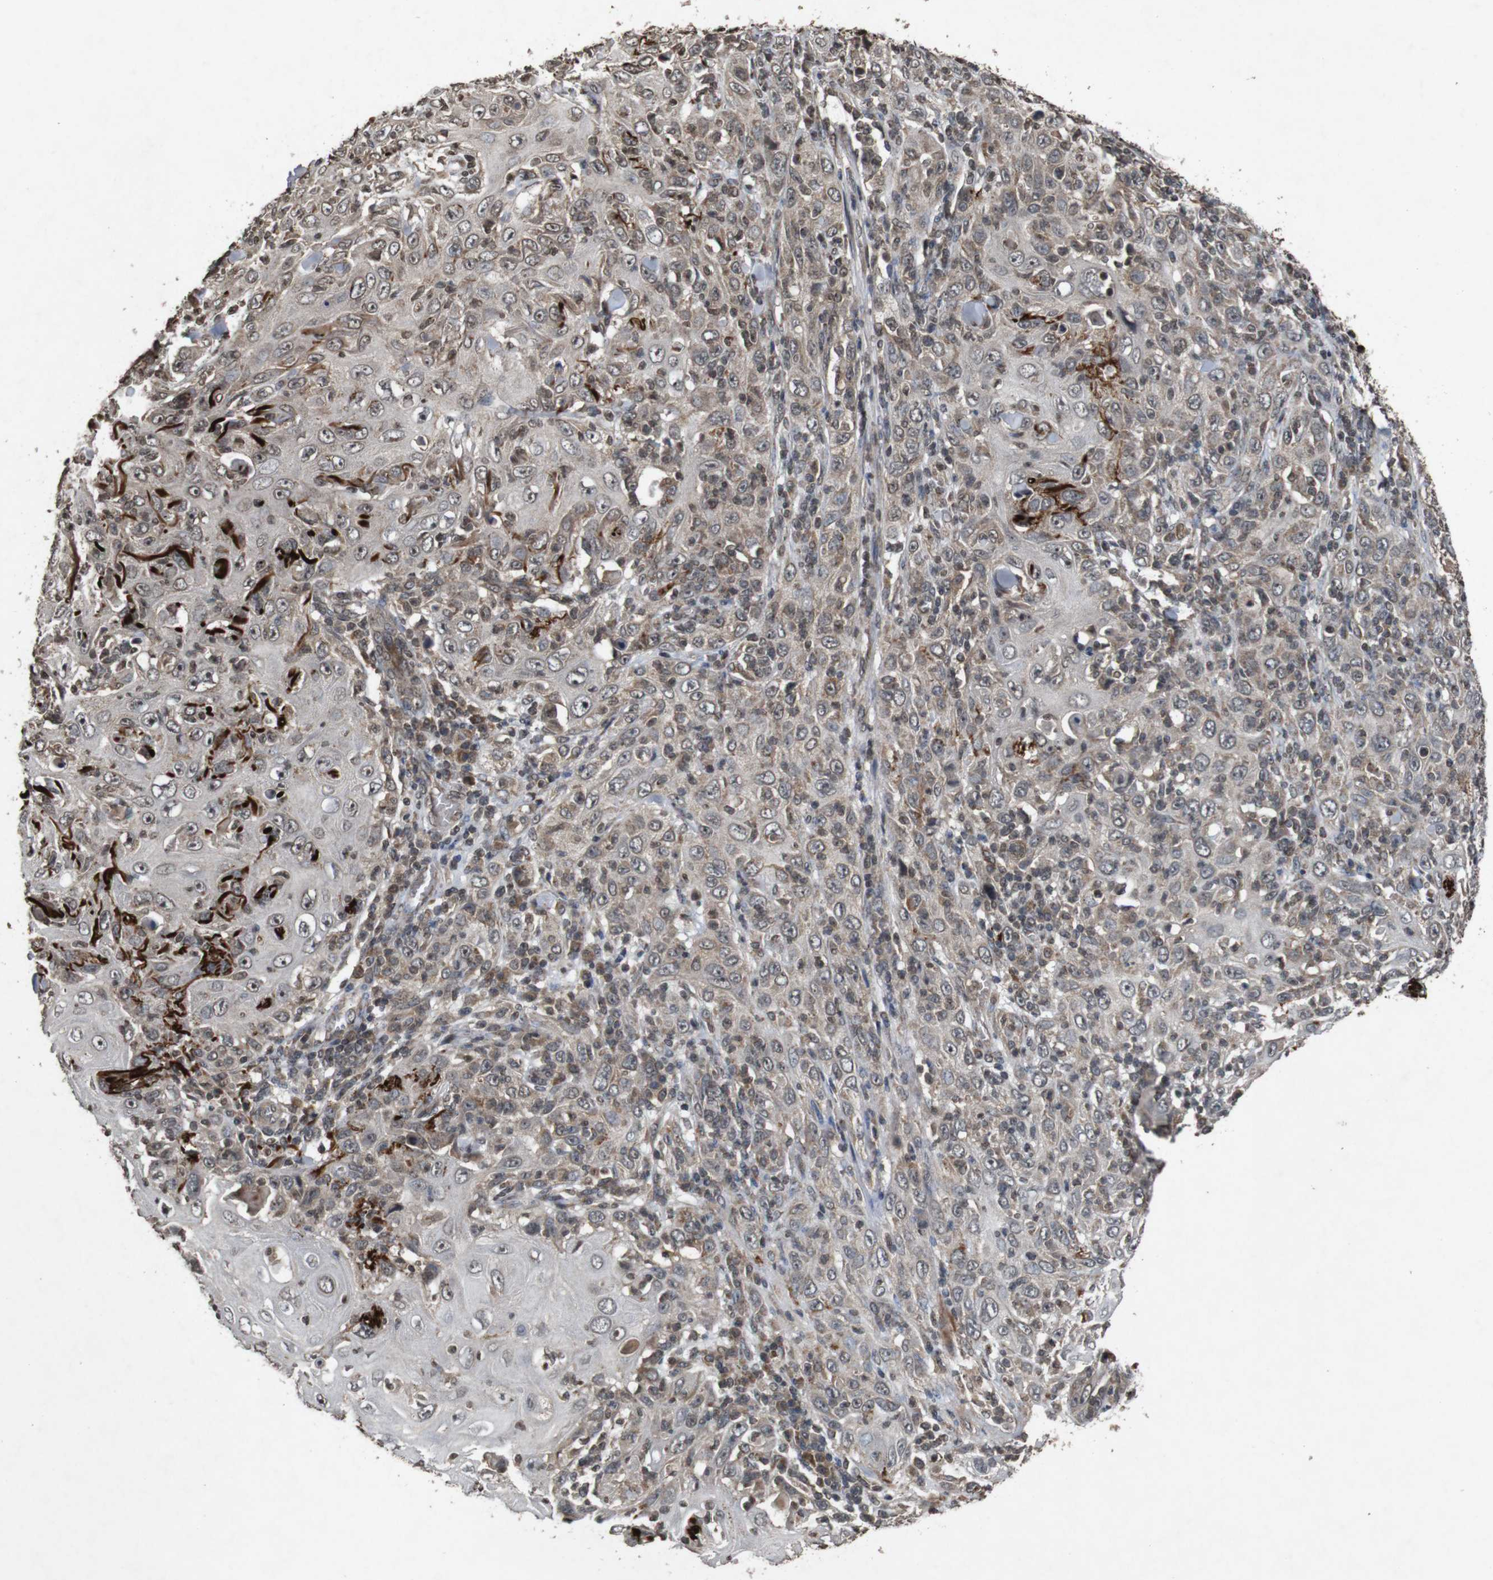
{"staining": {"intensity": "weak", "quantity": ">75%", "location": "cytoplasmic/membranous,nuclear"}, "tissue": "skin cancer", "cell_type": "Tumor cells", "image_type": "cancer", "snomed": [{"axis": "morphology", "description": "Squamous cell carcinoma, NOS"}, {"axis": "topography", "description": "Skin"}], "caption": "An image of squamous cell carcinoma (skin) stained for a protein displays weak cytoplasmic/membranous and nuclear brown staining in tumor cells. (Stains: DAB in brown, nuclei in blue, Microscopy: brightfield microscopy at high magnification).", "gene": "SORL1", "patient": {"sex": "female", "age": 88}}